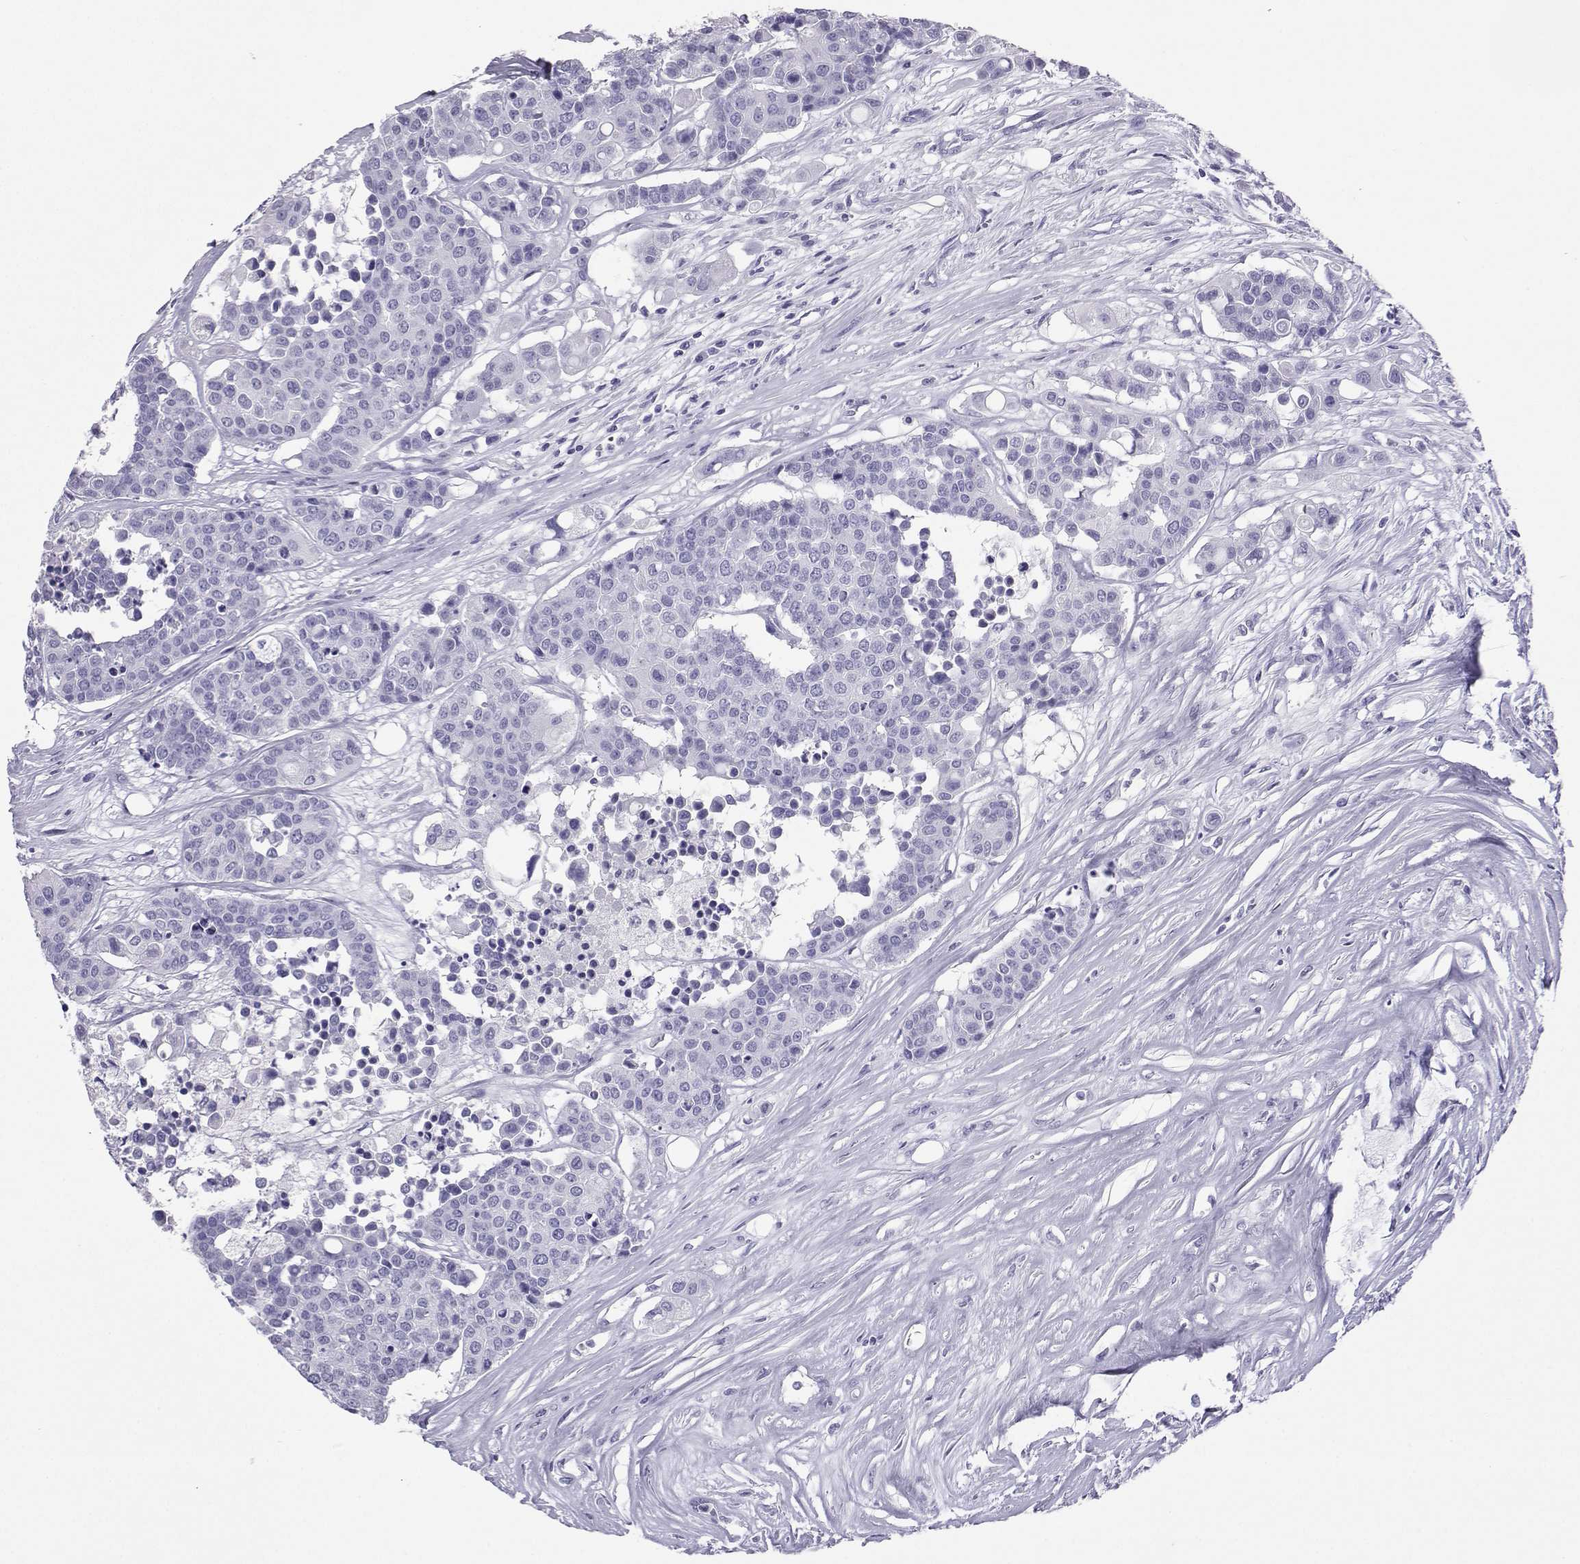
{"staining": {"intensity": "negative", "quantity": "none", "location": "none"}, "tissue": "carcinoid", "cell_type": "Tumor cells", "image_type": "cancer", "snomed": [{"axis": "morphology", "description": "Carcinoid, malignant, NOS"}, {"axis": "topography", "description": "Colon"}], "caption": "The immunohistochemistry image has no significant positivity in tumor cells of carcinoid tissue.", "gene": "LORICRIN", "patient": {"sex": "male", "age": 81}}